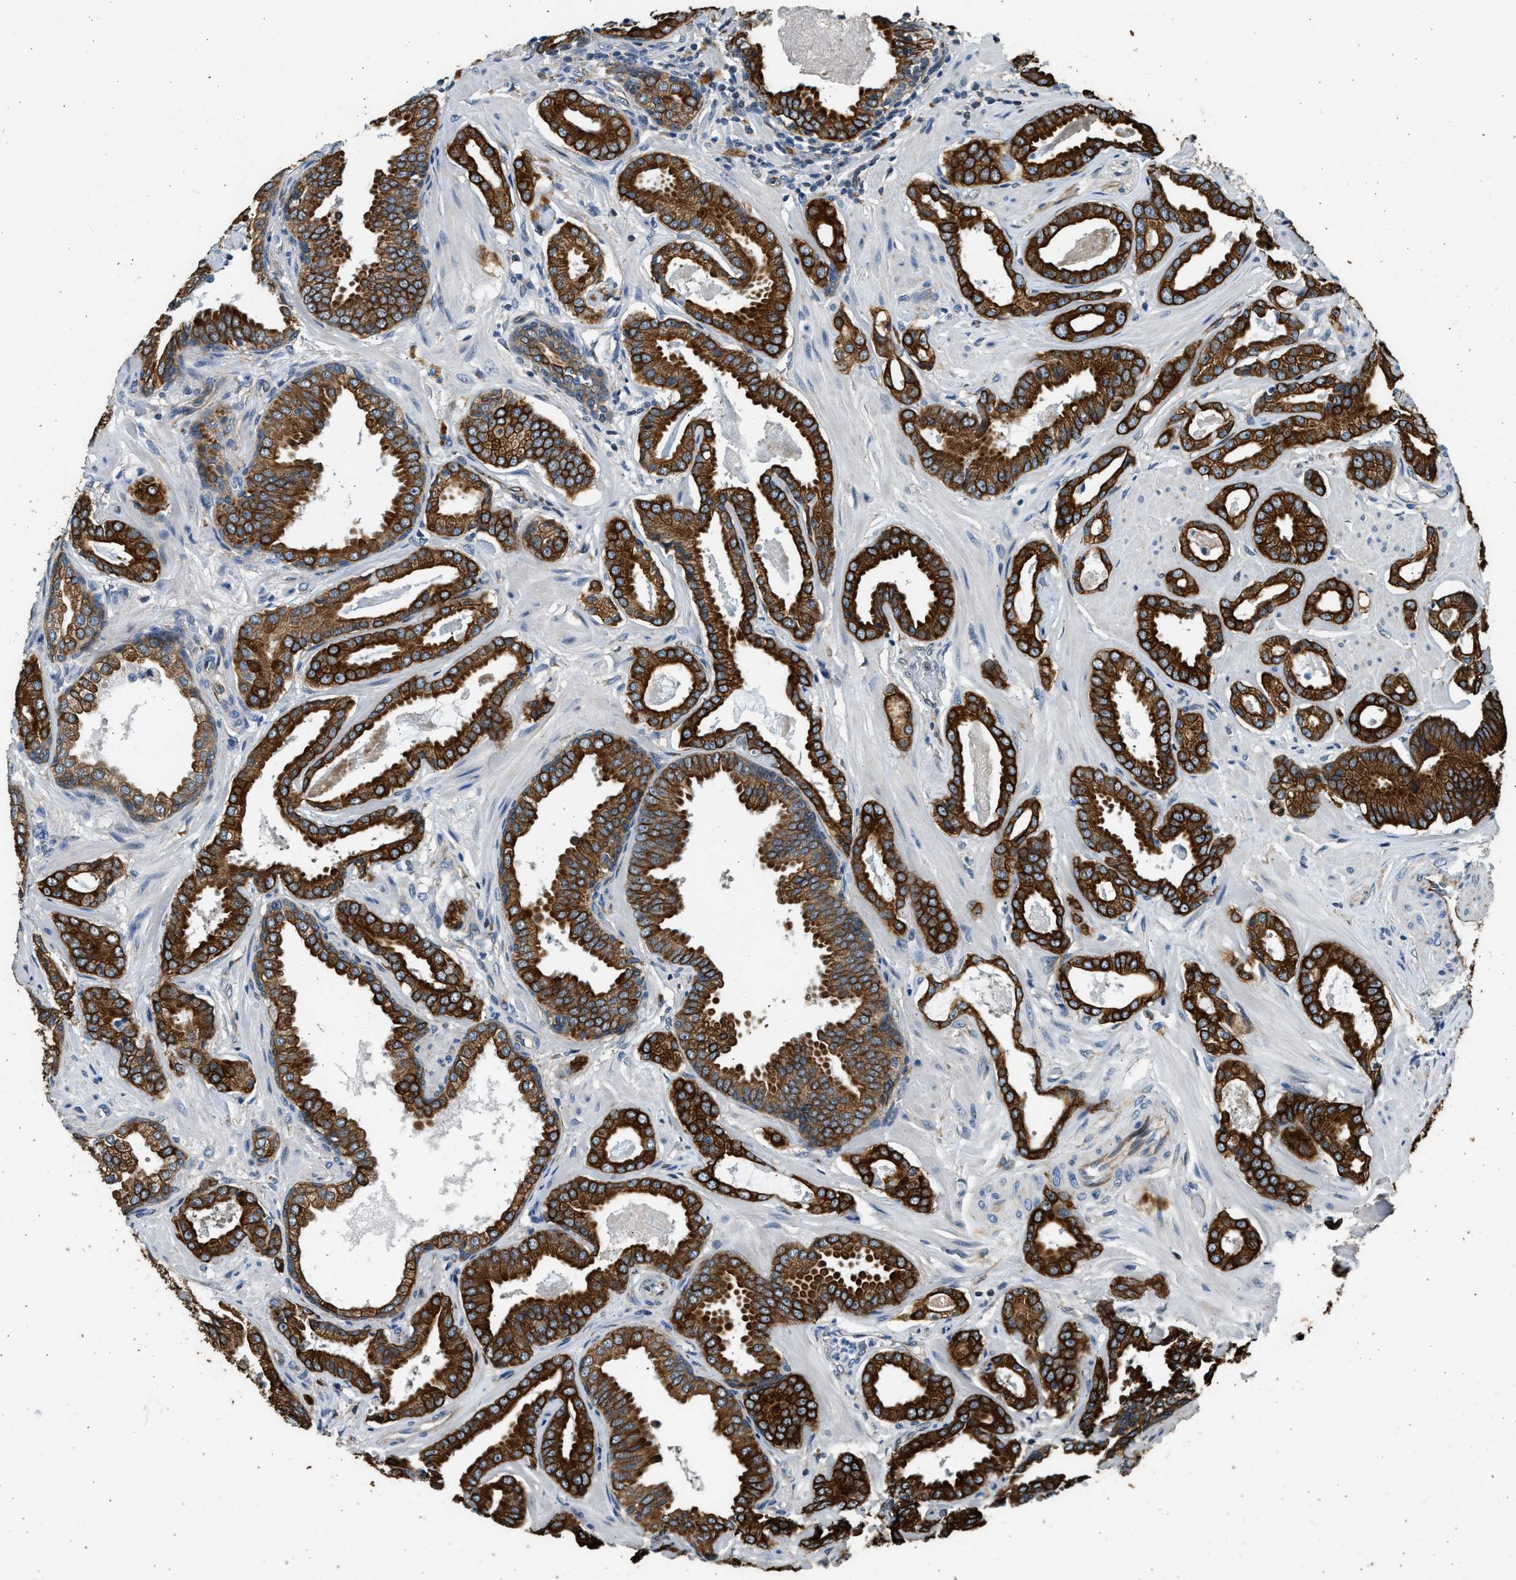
{"staining": {"intensity": "strong", "quantity": ">75%", "location": "cytoplasmic/membranous"}, "tissue": "prostate cancer", "cell_type": "Tumor cells", "image_type": "cancer", "snomed": [{"axis": "morphology", "description": "Adenocarcinoma, Low grade"}, {"axis": "topography", "description": "Prostate"}], "caption": "Brown immunohistochemical staining in human prostate cancer (low-grade adenocarcinoma) demonstrates strong cytoplasmic/membranous expression in about >75% of tumor cells.", "gene": "PCLO", "patient": {"sex": "male", "age": 53}}